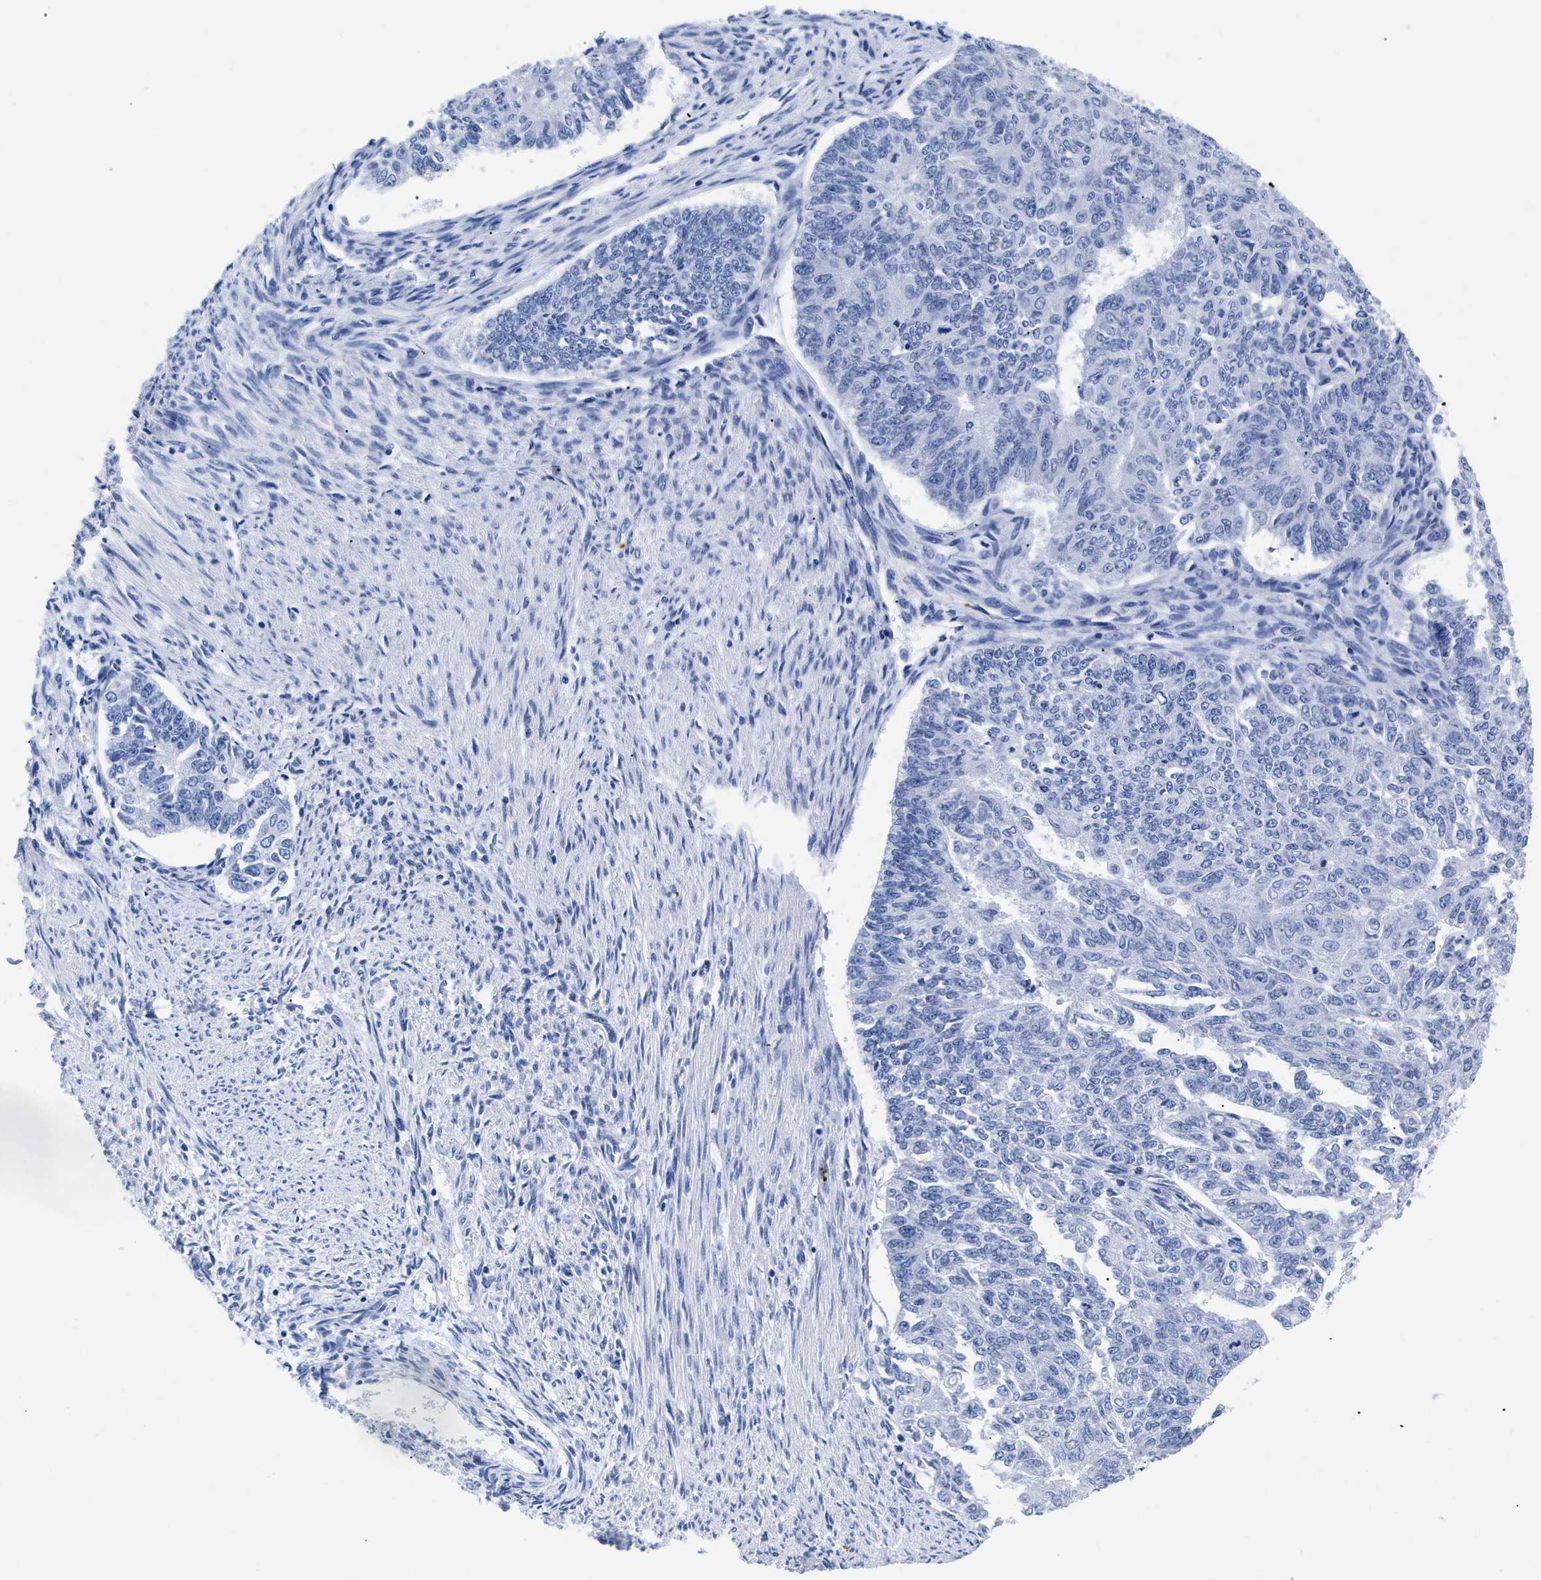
{"staining": {"intensity": "negative", "quantity": "none", "location": "none"}, "tissue": "endometrial cancer", "cell_type": "Tumor cells", "image_type": "cancer", "snomed": [{"axis": "morphology", "description": "Adenocarcinoma, NOS"}, {"axis": "topography", "description": "Endometrium"}], "caption": "Tumor cells are negative for brown protein staining in adenocarcinoma (endometrial). Nuclei are stained in blue.", "gene": "TREML1", "patient": {"sex": "female", "age": 32}}